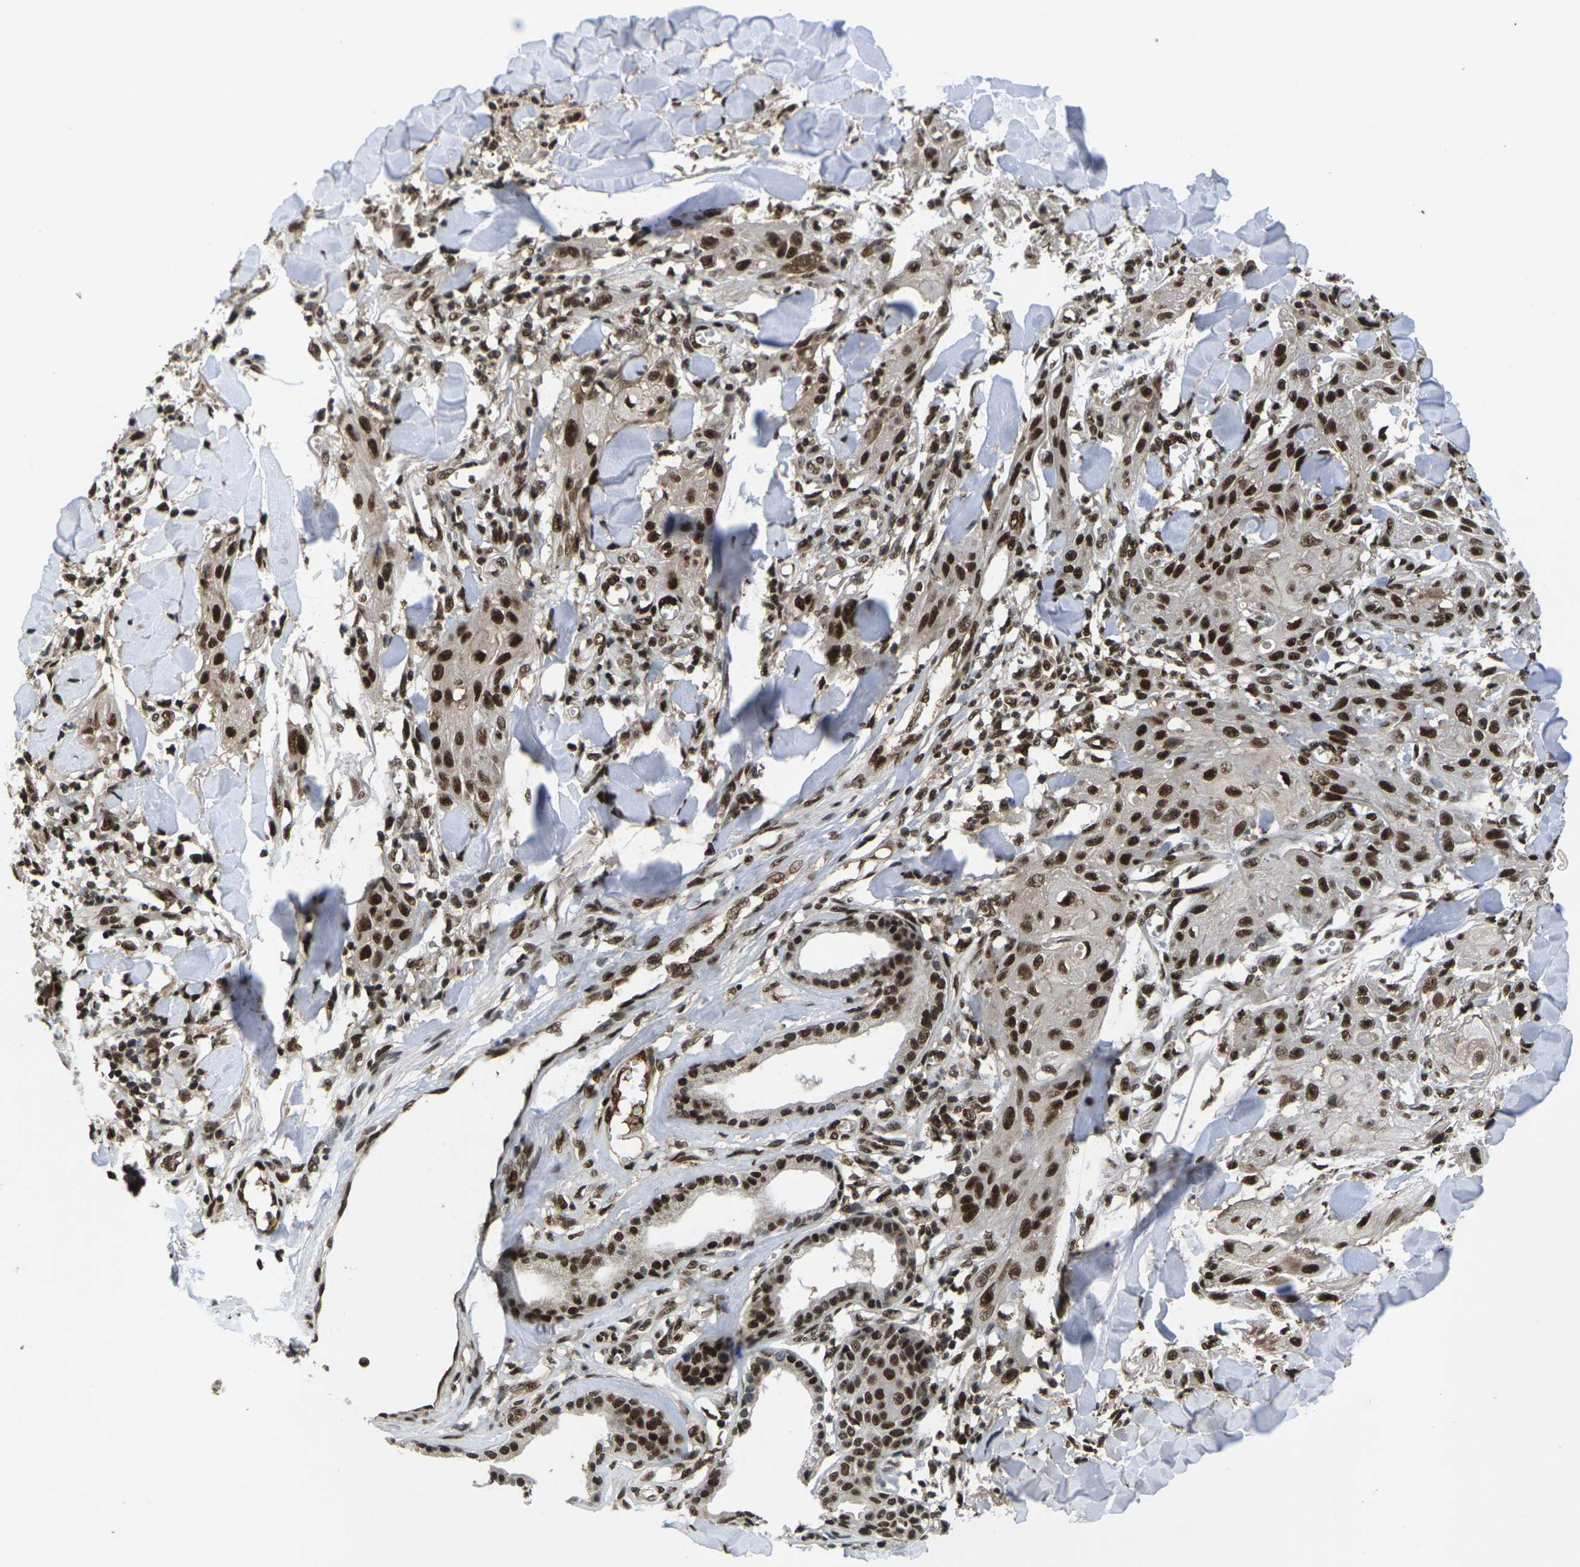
{"staining": {"intensity": "strong", "quantity": ">75%", "location": "nuclear"}, "tissue": "skin cancer", "cell_type": "Tumor cells", "image_type": "cancer", "snomed": [{"axis": "morphology", "description": "Squamous cell carcinoma, NOS"}, {"axis": "topography", "description": "Skin"}], "caption": "Protein expression by immunohistochemistry (IHC) reveals strong nuclear positivity in approximately >75% of tumor cells in skin cancer. The staining is performed using DAB brown chromogen to label protein expression. The nuclei are counter-stained blue using hematoxylin.", "gene": "GTF2E1", "patient": {"sex": "male", "age": 74}}